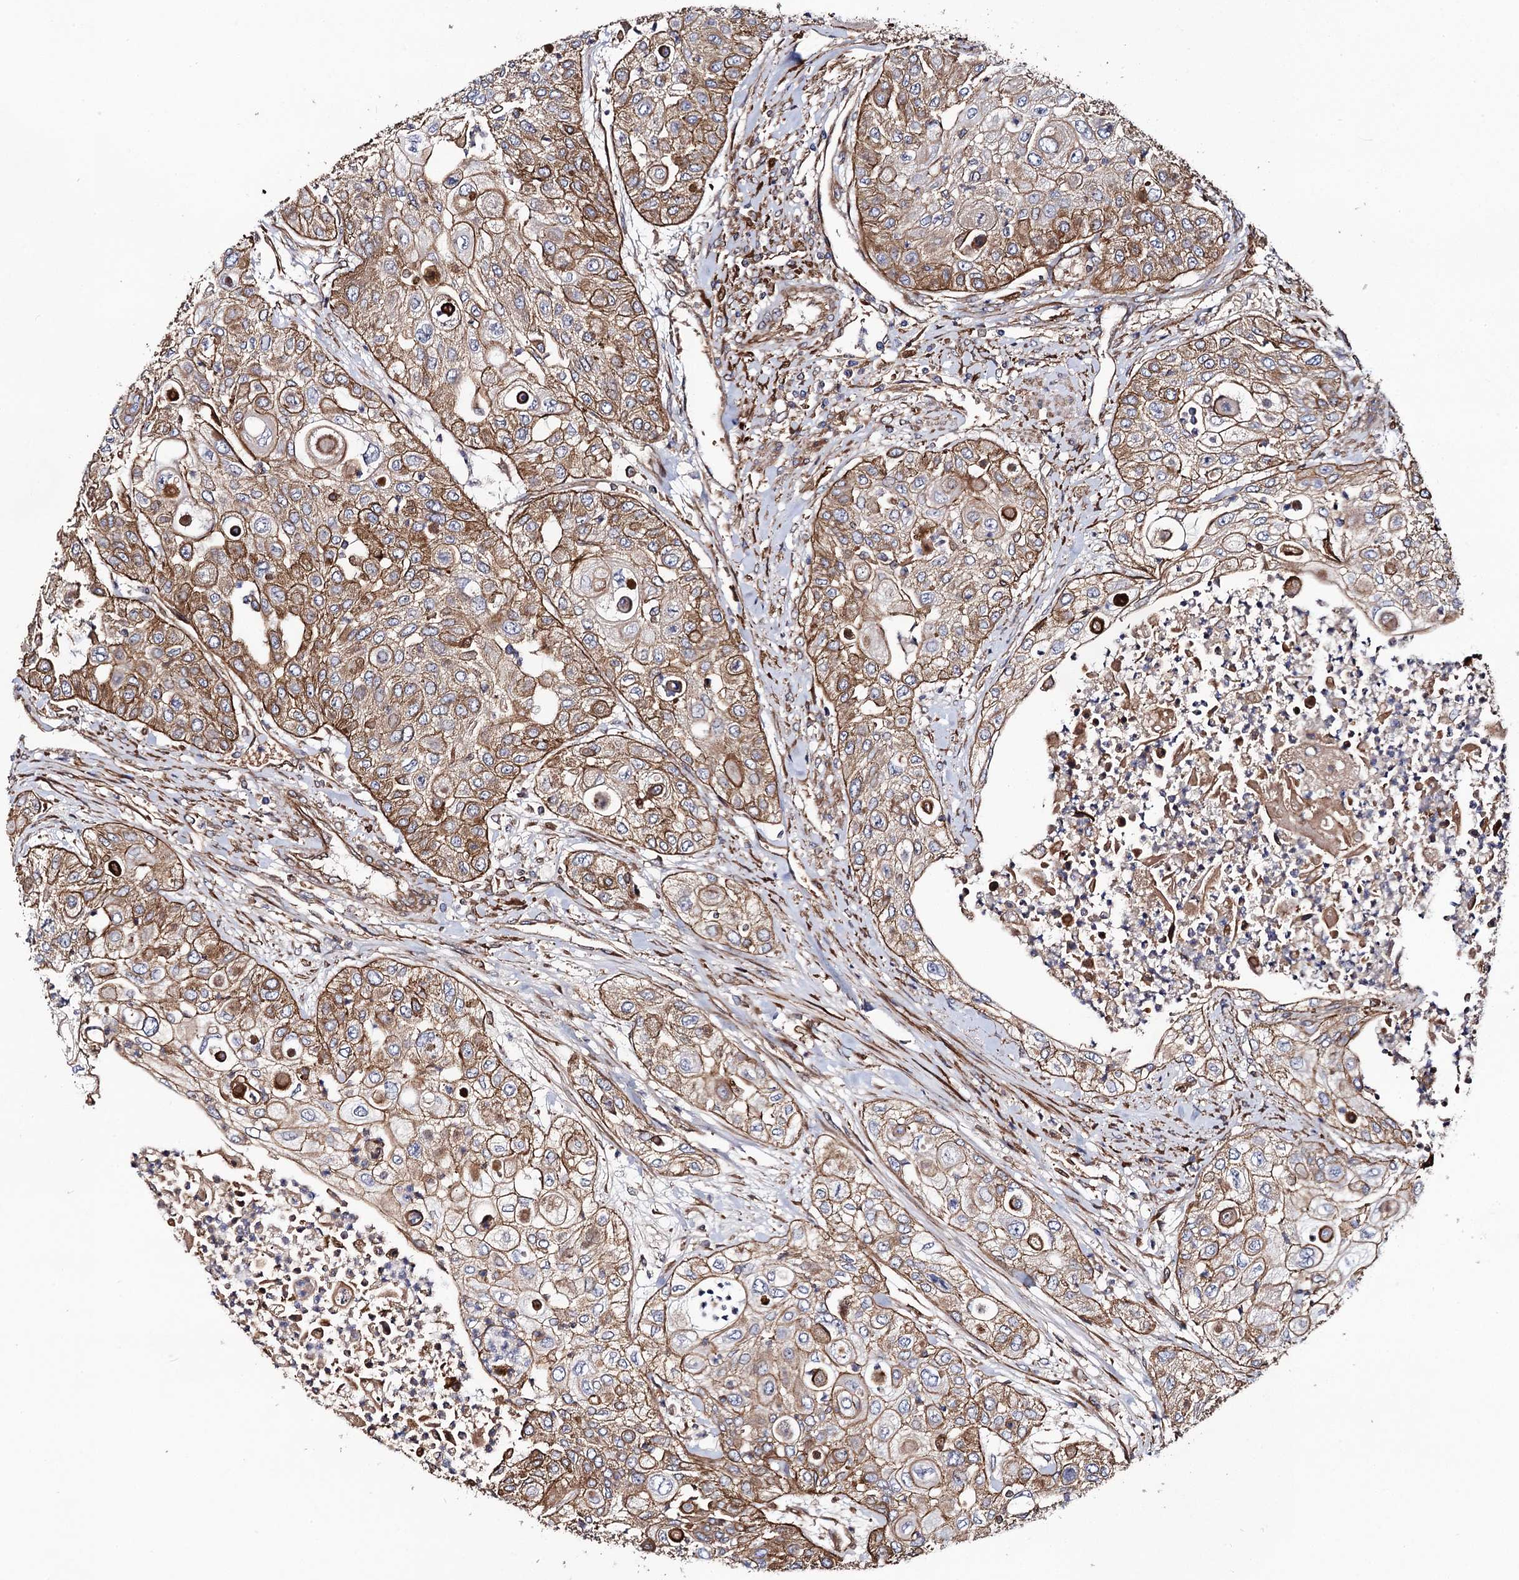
{"staining": {"intensity": "moderate", "quantity": ">75%", "location": "cytoplasmic/membranous"}, "tissue": "urothelial cancer", "cell_type": "Tumor cells", "image_type": "cancer", "snomed": [{"axis": "morphology", "description": "Urothelial carcinoma, High grade"}, {"axis": "topography", "description": "Urinary bladder"}], "caption": "Immunohistochemical staining of human urothelial cancer displays medium levels of moderate cytoplasmic/membranous protein staining in approximately >75% of tumor cells. (DAB (3,3'-diaminobenzidine) IHC, brown staining for protein, blue staining for nuclei).", "gene": "CIP2A", "patient": {"sex": "female", "age": 79}}